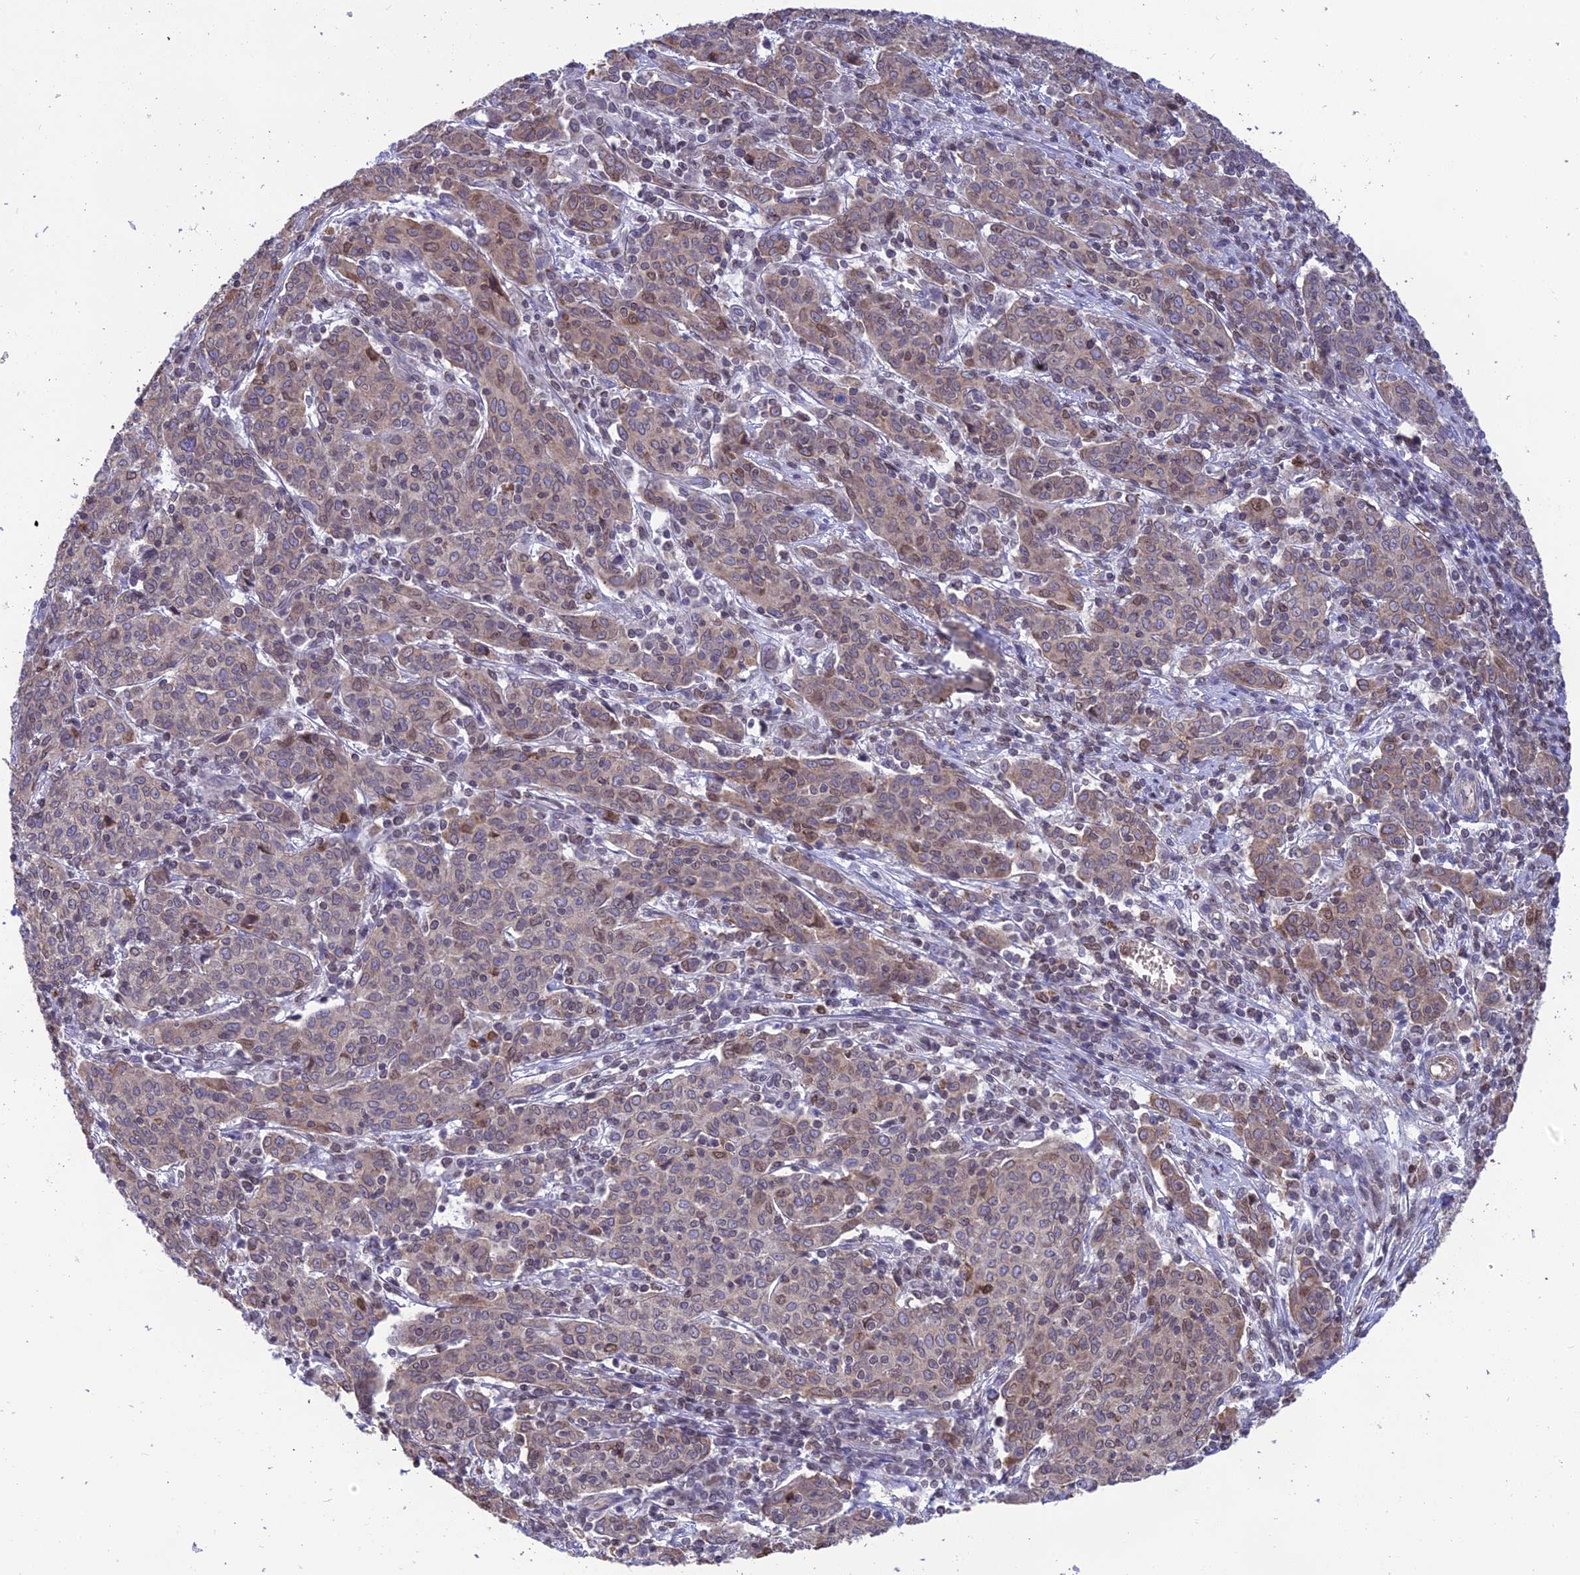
{"staining": {"intensity": "weak", "quantity": "25%-75%", "location": "cytoplasmic/membranous"}, "tissue": "cervical cancer", "cell_type": "Tumor cells", "image_type": "cancer", "snomed": [{"axis": "morphology", "description": "Squamous cell carcinoma, NOS"}, {"axis": "topography", "description": "Cervix"}], "caption": "Protein expression analysis of cervical squamous cell carcinoma shows weak cytoplasmic/membranous expression in approximately 25%-75% of tumor cells.", "gene": "PKHD1L1", "patient": {"sex": "female", "age": 67}}